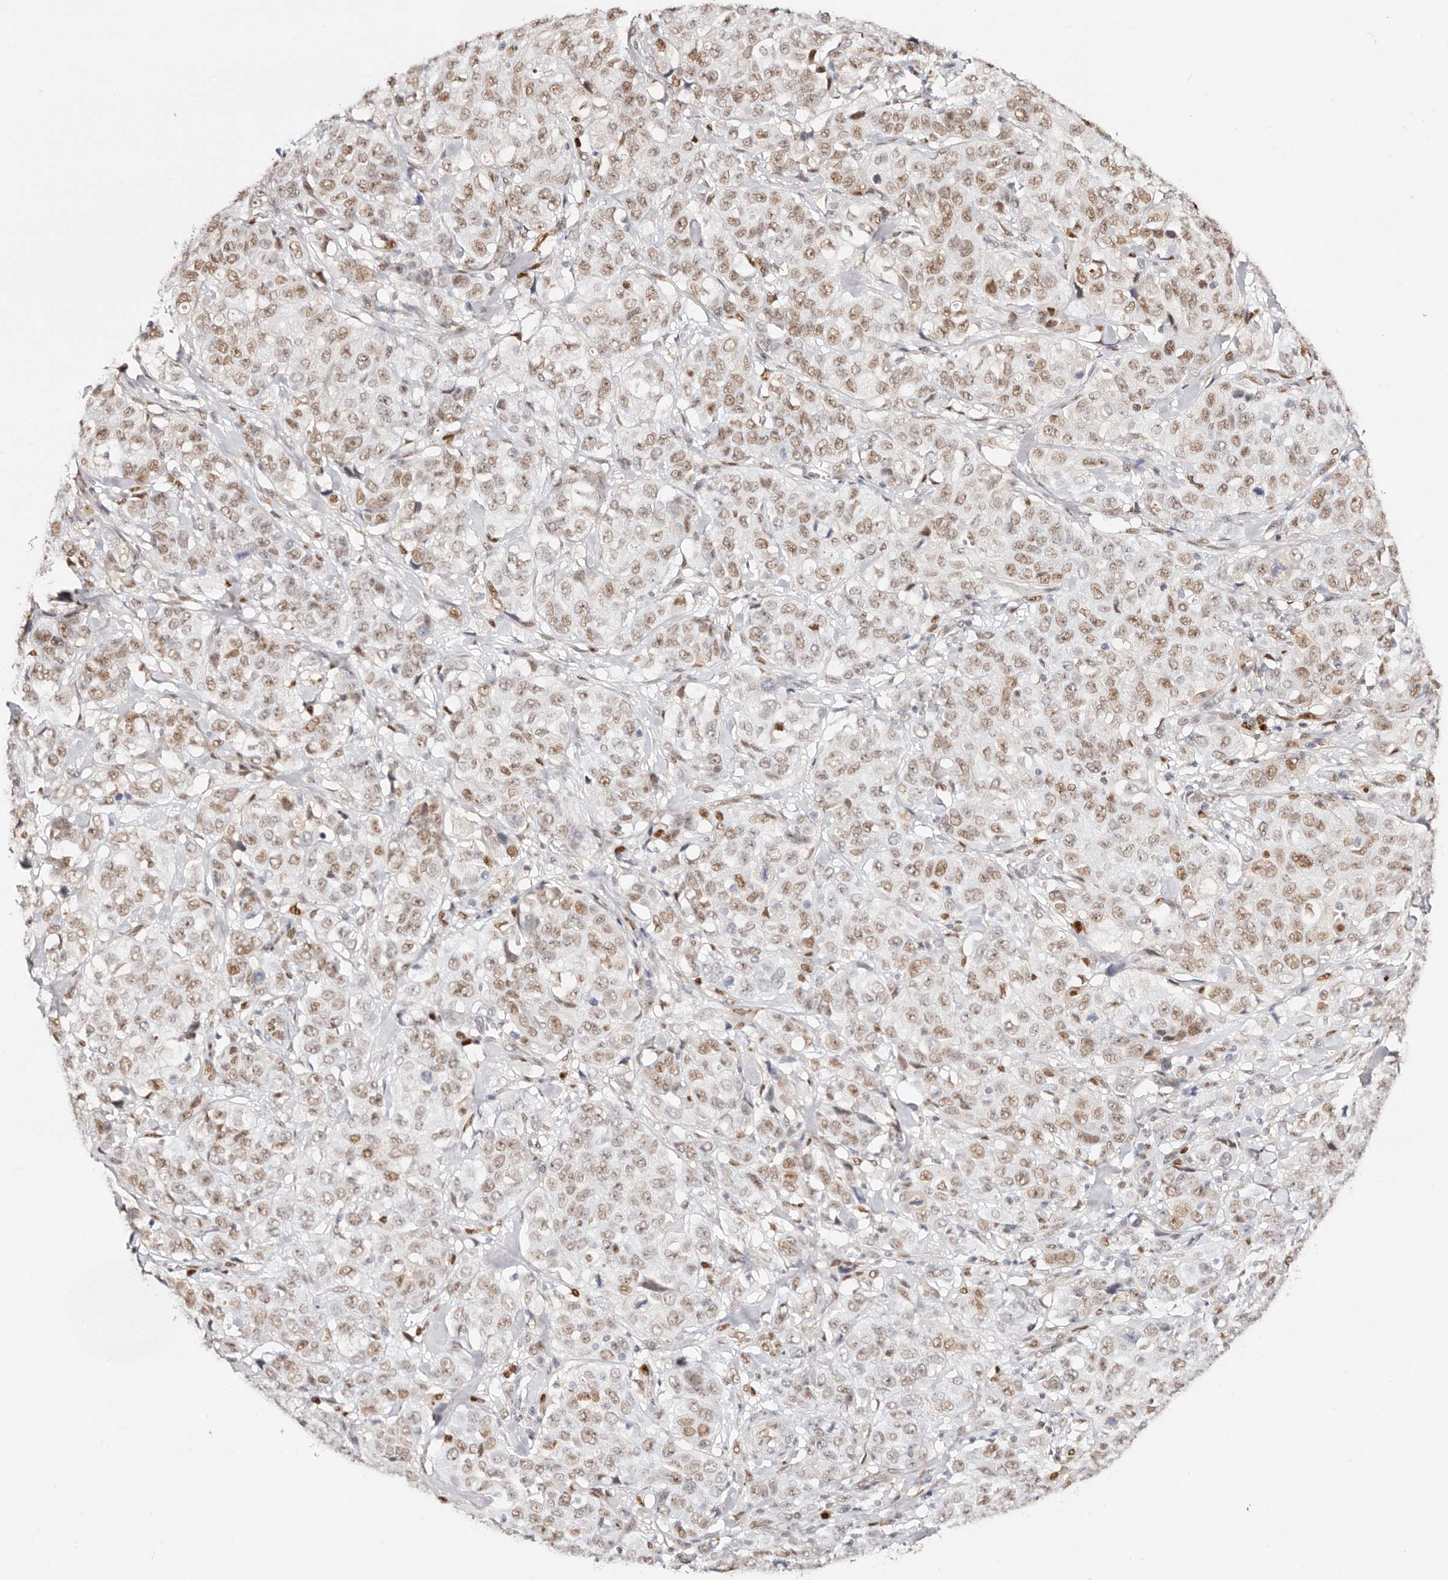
{"staining": {"intensity": "weak", "quantity": ">75%", "location": "nuclear"}, "tissue": "stomach cancer", "cell_type": "Tumor cells", "image_type": "cancer", "snomed": [{"axis": "morphology", "description": "Adenocarcinoma, NOS"}, {"axis": "topography", "description": "Stomach"}], "caption": "Stomach adenocarcinoma tissue shows weak nuclear positivity in approximately >75% of tumor cells", "gene": "TKT", "patient": {"sex": "male", "age": 48}}